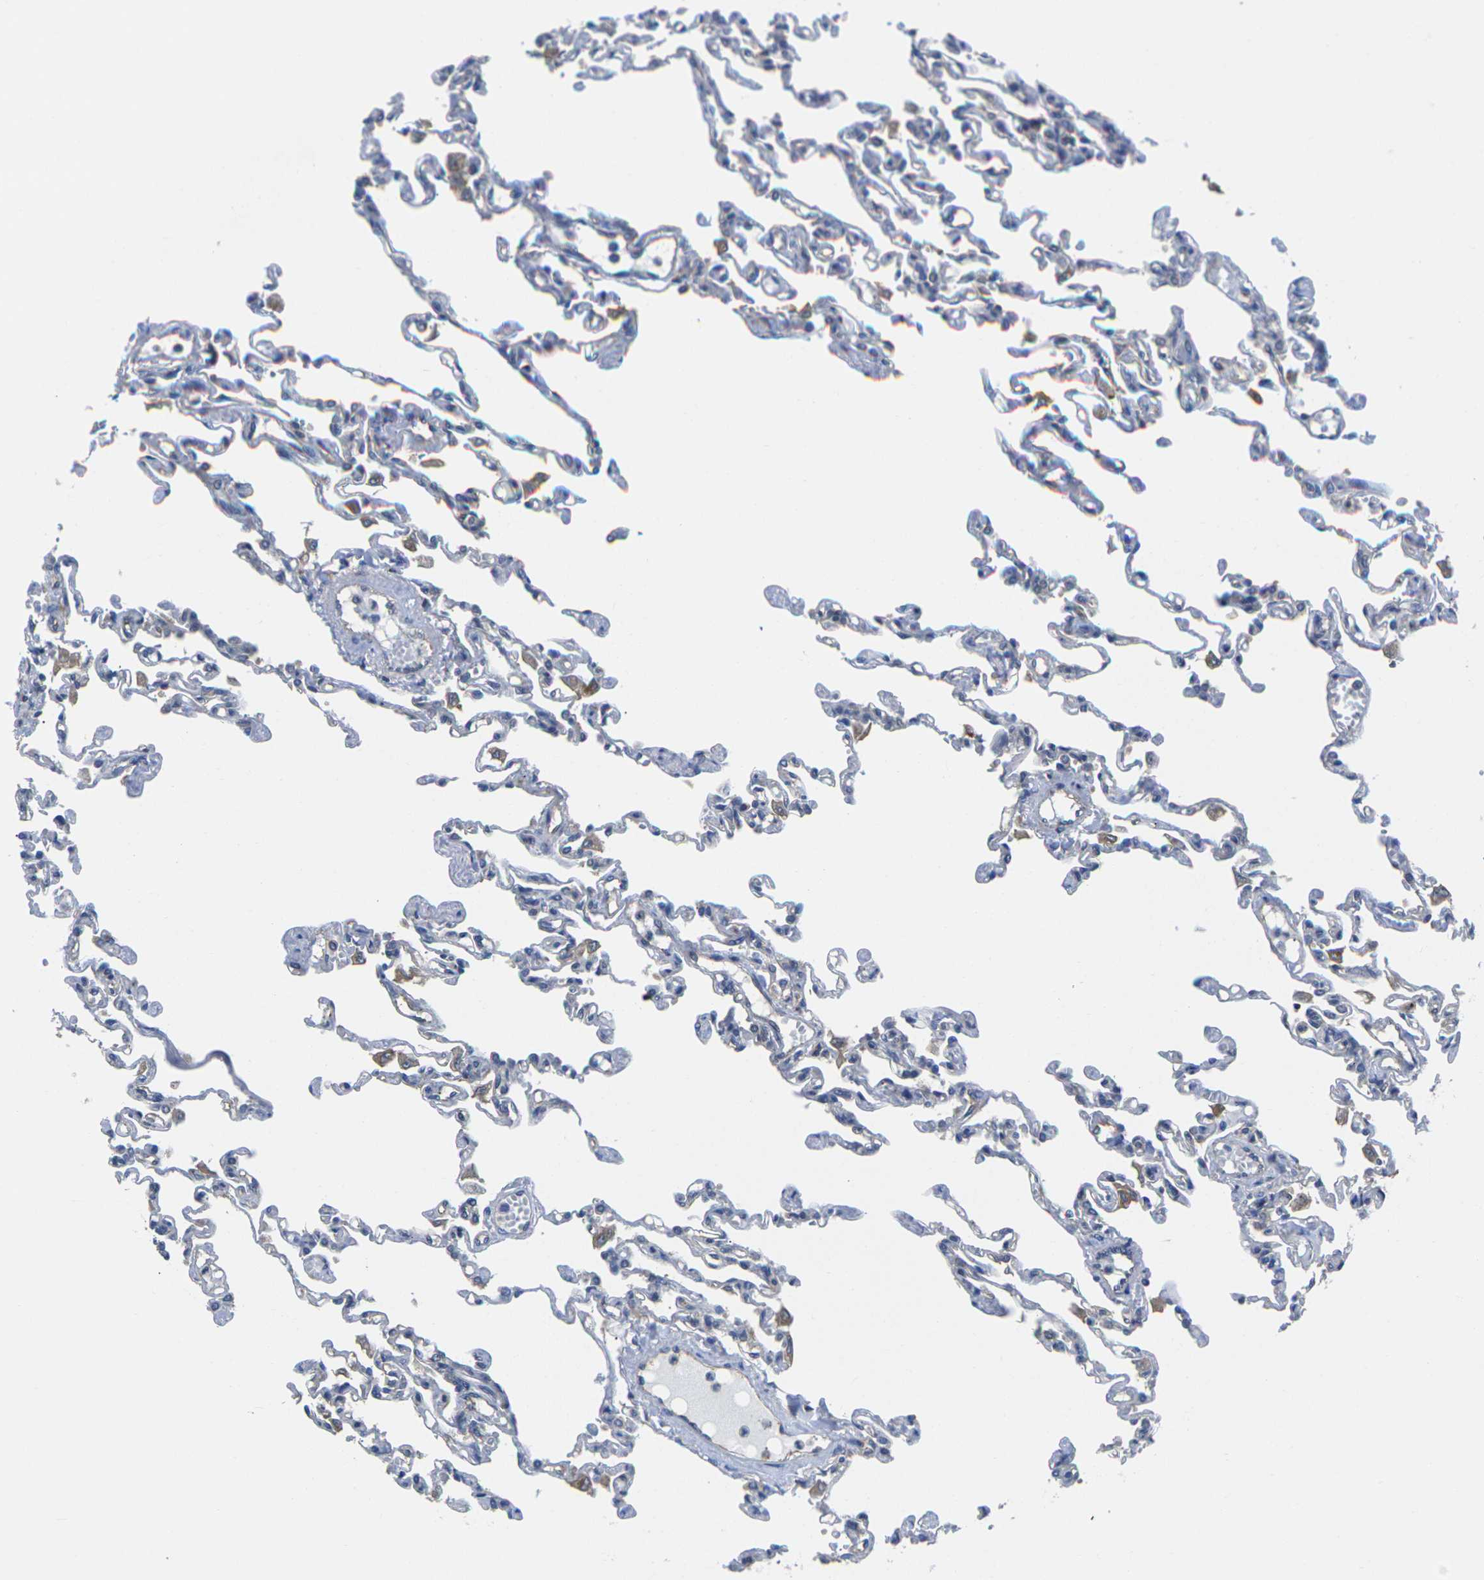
{"staining": {"intensity": "weak", "quantity": "<25%", "location": "cytoplasmic/membranous"}, "tissue": "lung", "cell_type": "Alveolar cells", "image_type": "normal", "snomed": [{"axis": "morphology", "description": "Normal tissue, NOS"}, {"axis": "topography", "description": "Lung"}], "caption": "Alveolar cells are negative for protein expression in normal human lung. Nuclei are stained in blue.", "gene": "TMCC2", "patient": {"sex": "male", "age": 21}}